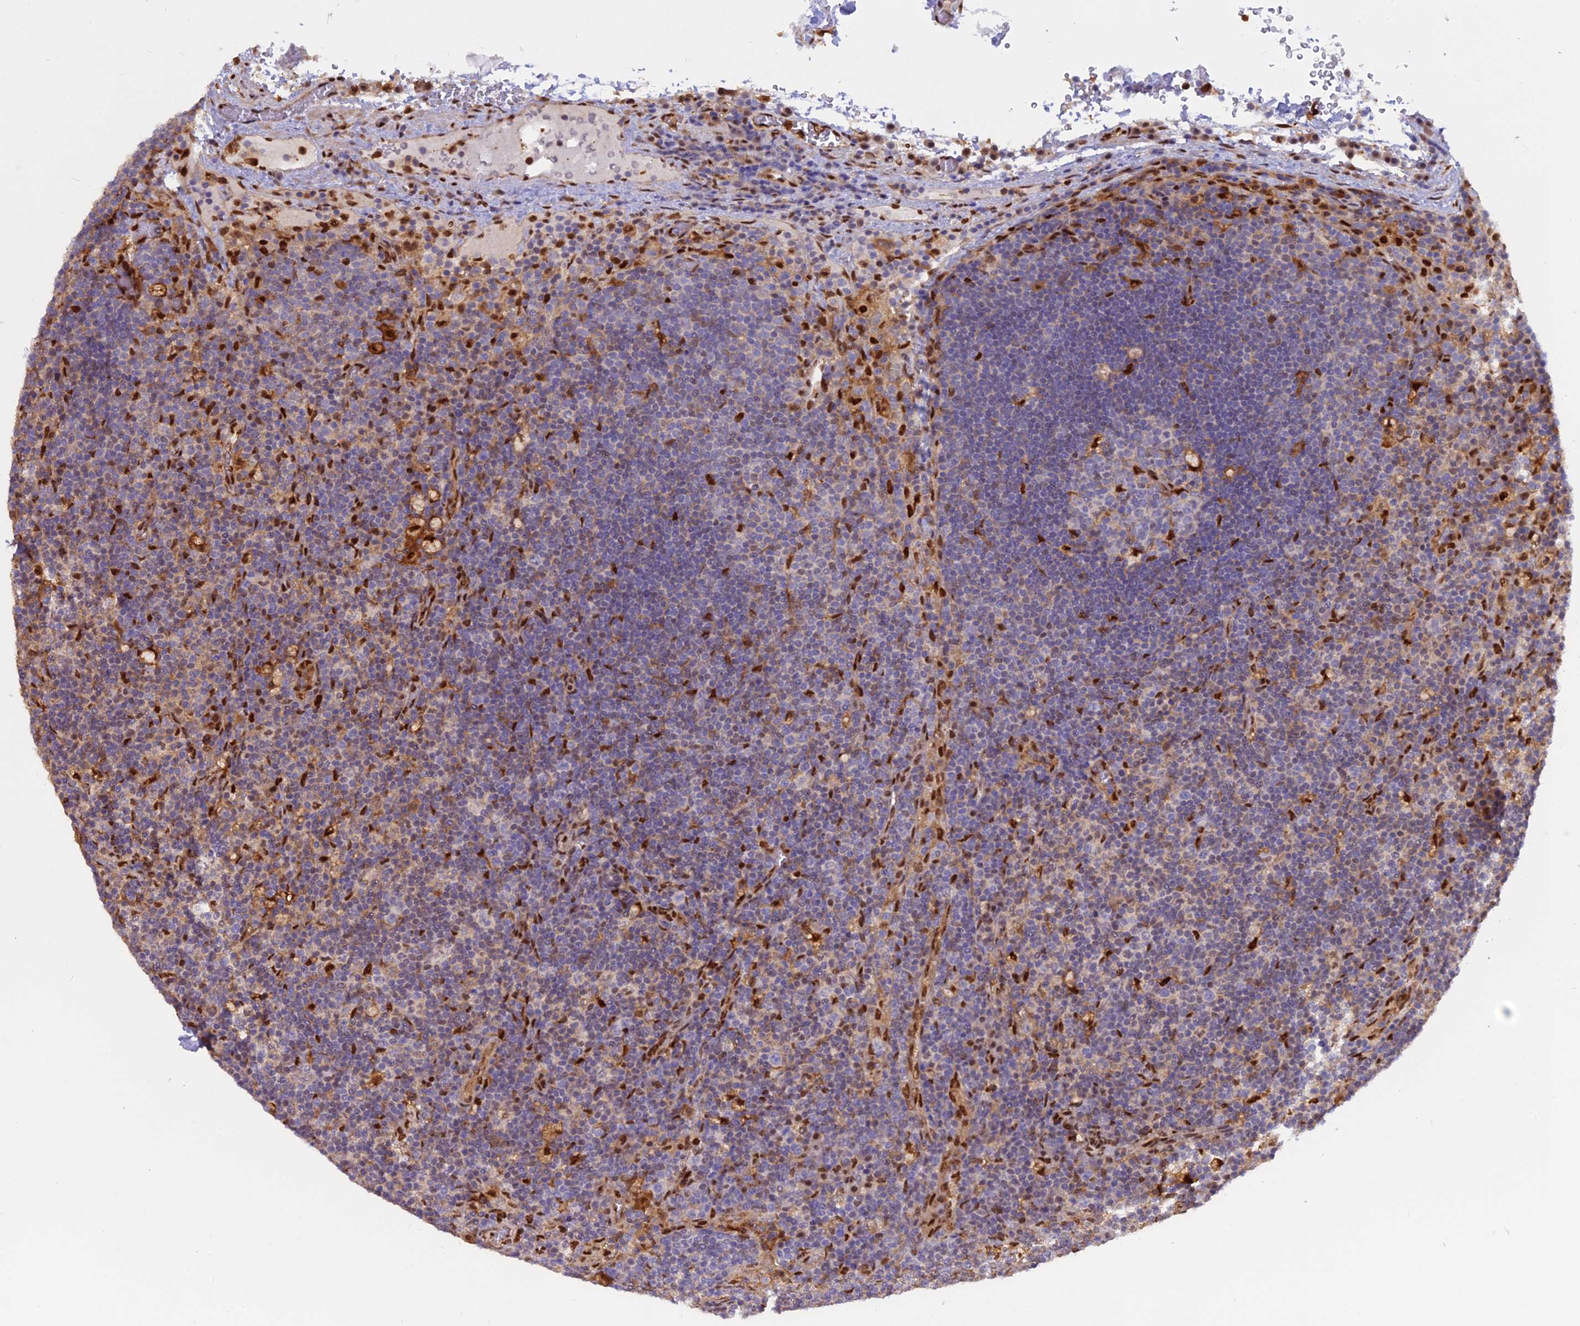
{"staining": {"intensity": "strong", "quantity": "<25%", "location": "nuclear"}, "tissue": "lymph node", "cell_type": "Germinal center cells", "image_type": "normal", "snomed": [{"axis": "morphology", "description": "Normal tissue, NOS"}, {"axis": "topography", "description": "Lymph node"}], "caption": "Immunohistochemistry (IHC) of normal lymph node displays medium levels of strong nuclear staining in about <25% of germinal center cells. Ihc stains the protein in brown and the nuclei are stained blue.", "gene": "NPEPL1", "patient": {"sex": "male", "age": 58}}